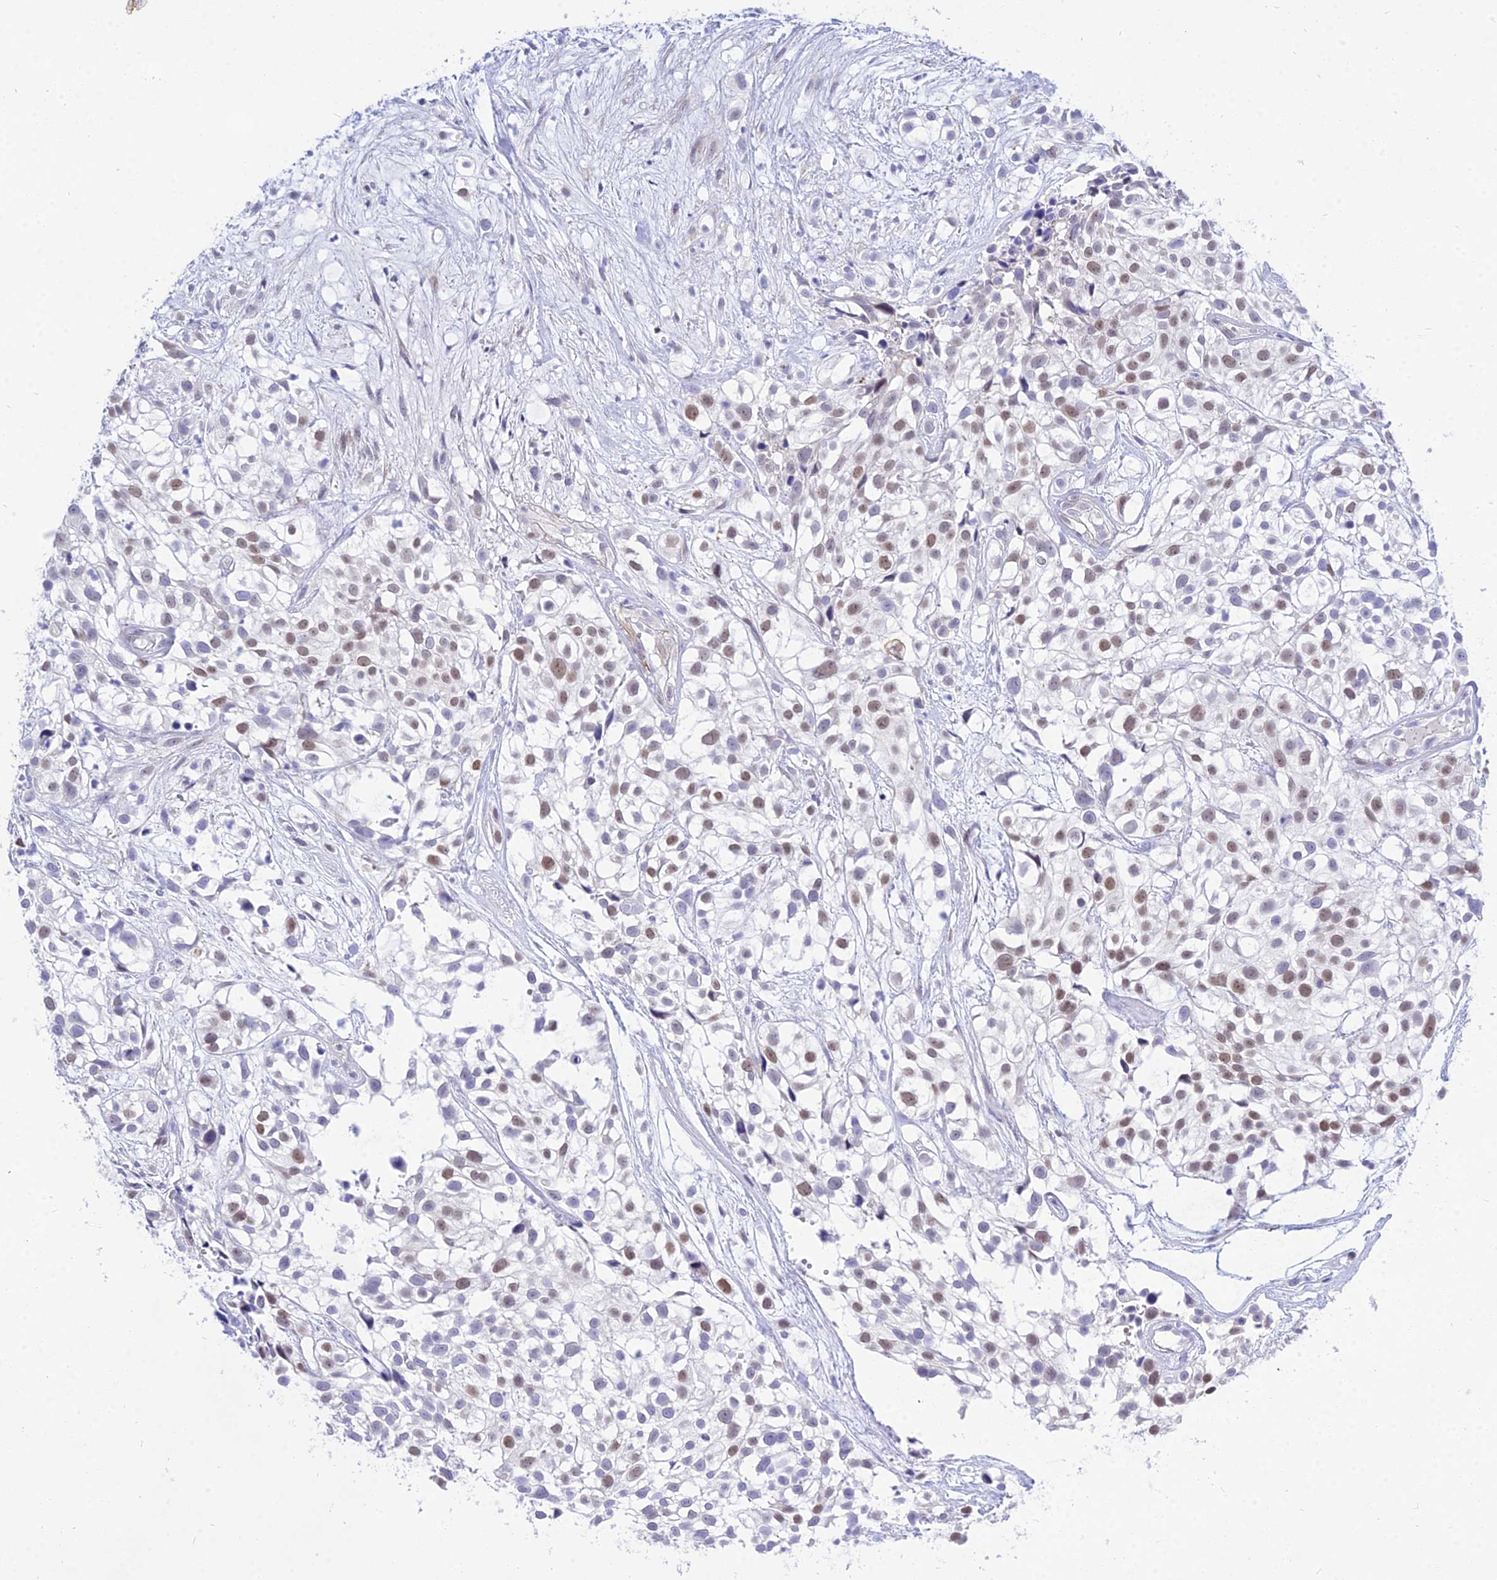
{"staining": {"intensity": "moderate", "quantity": ">75%", "location": "nuclear"}, "tissue": "urothelial cancer", "cell_type": "Tumor cells", "image_type": "cancer", "snomed": [{"axis": "morphology", "description": "Urothelial carcinoma, High grade"}, {"axis": "topography", "description": "Urinary bladder"}], "caption": "Immunohistochemical staining of human urothelial cancer exhibits medium levels of moderate nuclear protein positivity in about >75% of tumor cells.", "gene": "DEFB107A", "patient": {"sex": "male", "age": 56}}